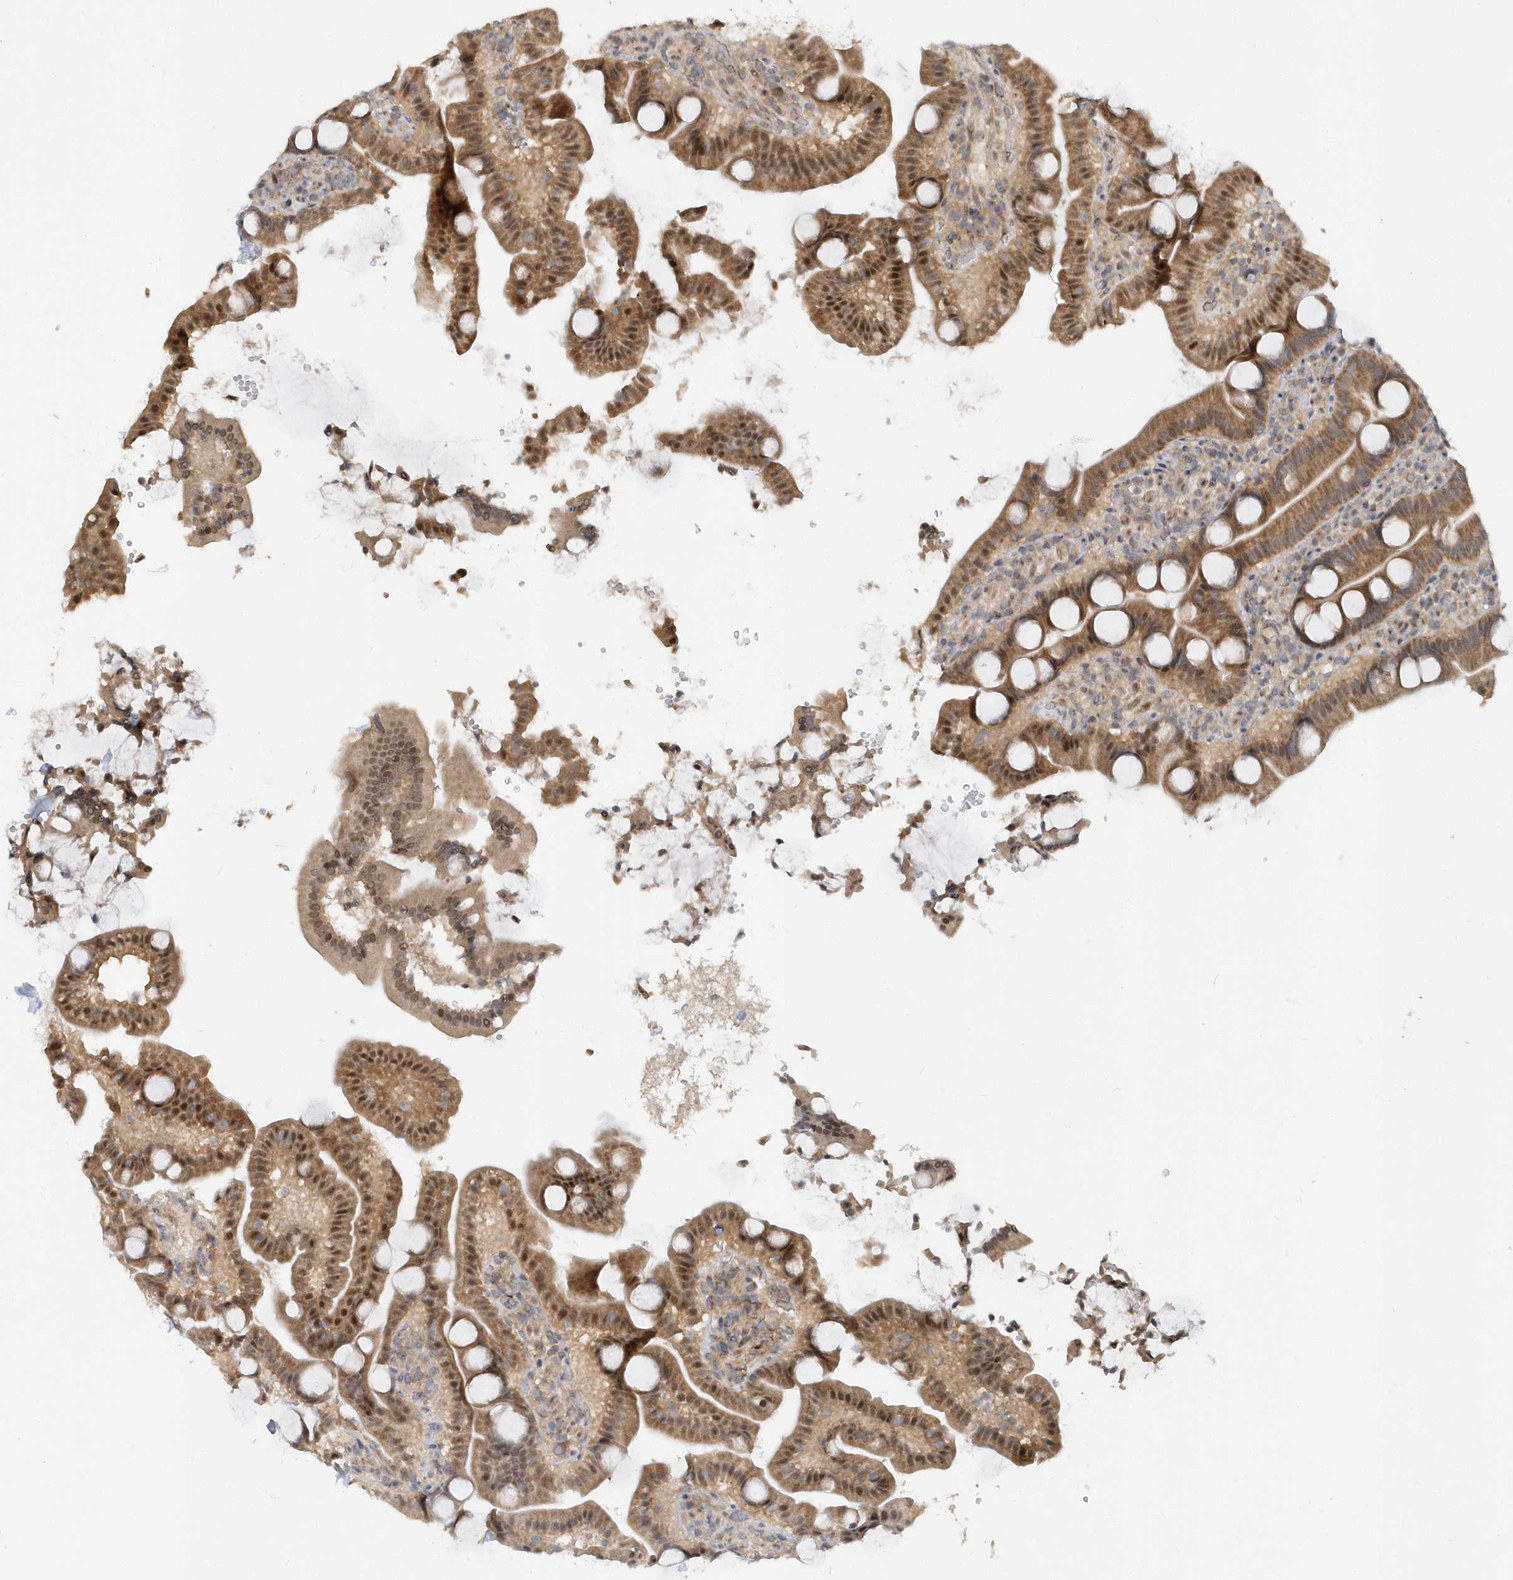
{"staining": {"intensity": "moderate", "quantity": ">75%", "location": "cytoplasmic/membranous,nuclear"}, "tissue": "duodenum", "cell_type": "Glandular cells", "image_type": "normal", "snomed": [{"axis": "morphology", "description": "Normal tissue, NOS"}, {"axis": "topography", "description": "Duodenum"}], "caption": "Immunohistochemistry (IHC) of normal duodenum shows medium levels of moderate cytoplasmic/membranous,nuclear positivity in approximately >75% of glandular cells.", "gene": "MXI1", "patient": {"sex": "male", "age": 55}}